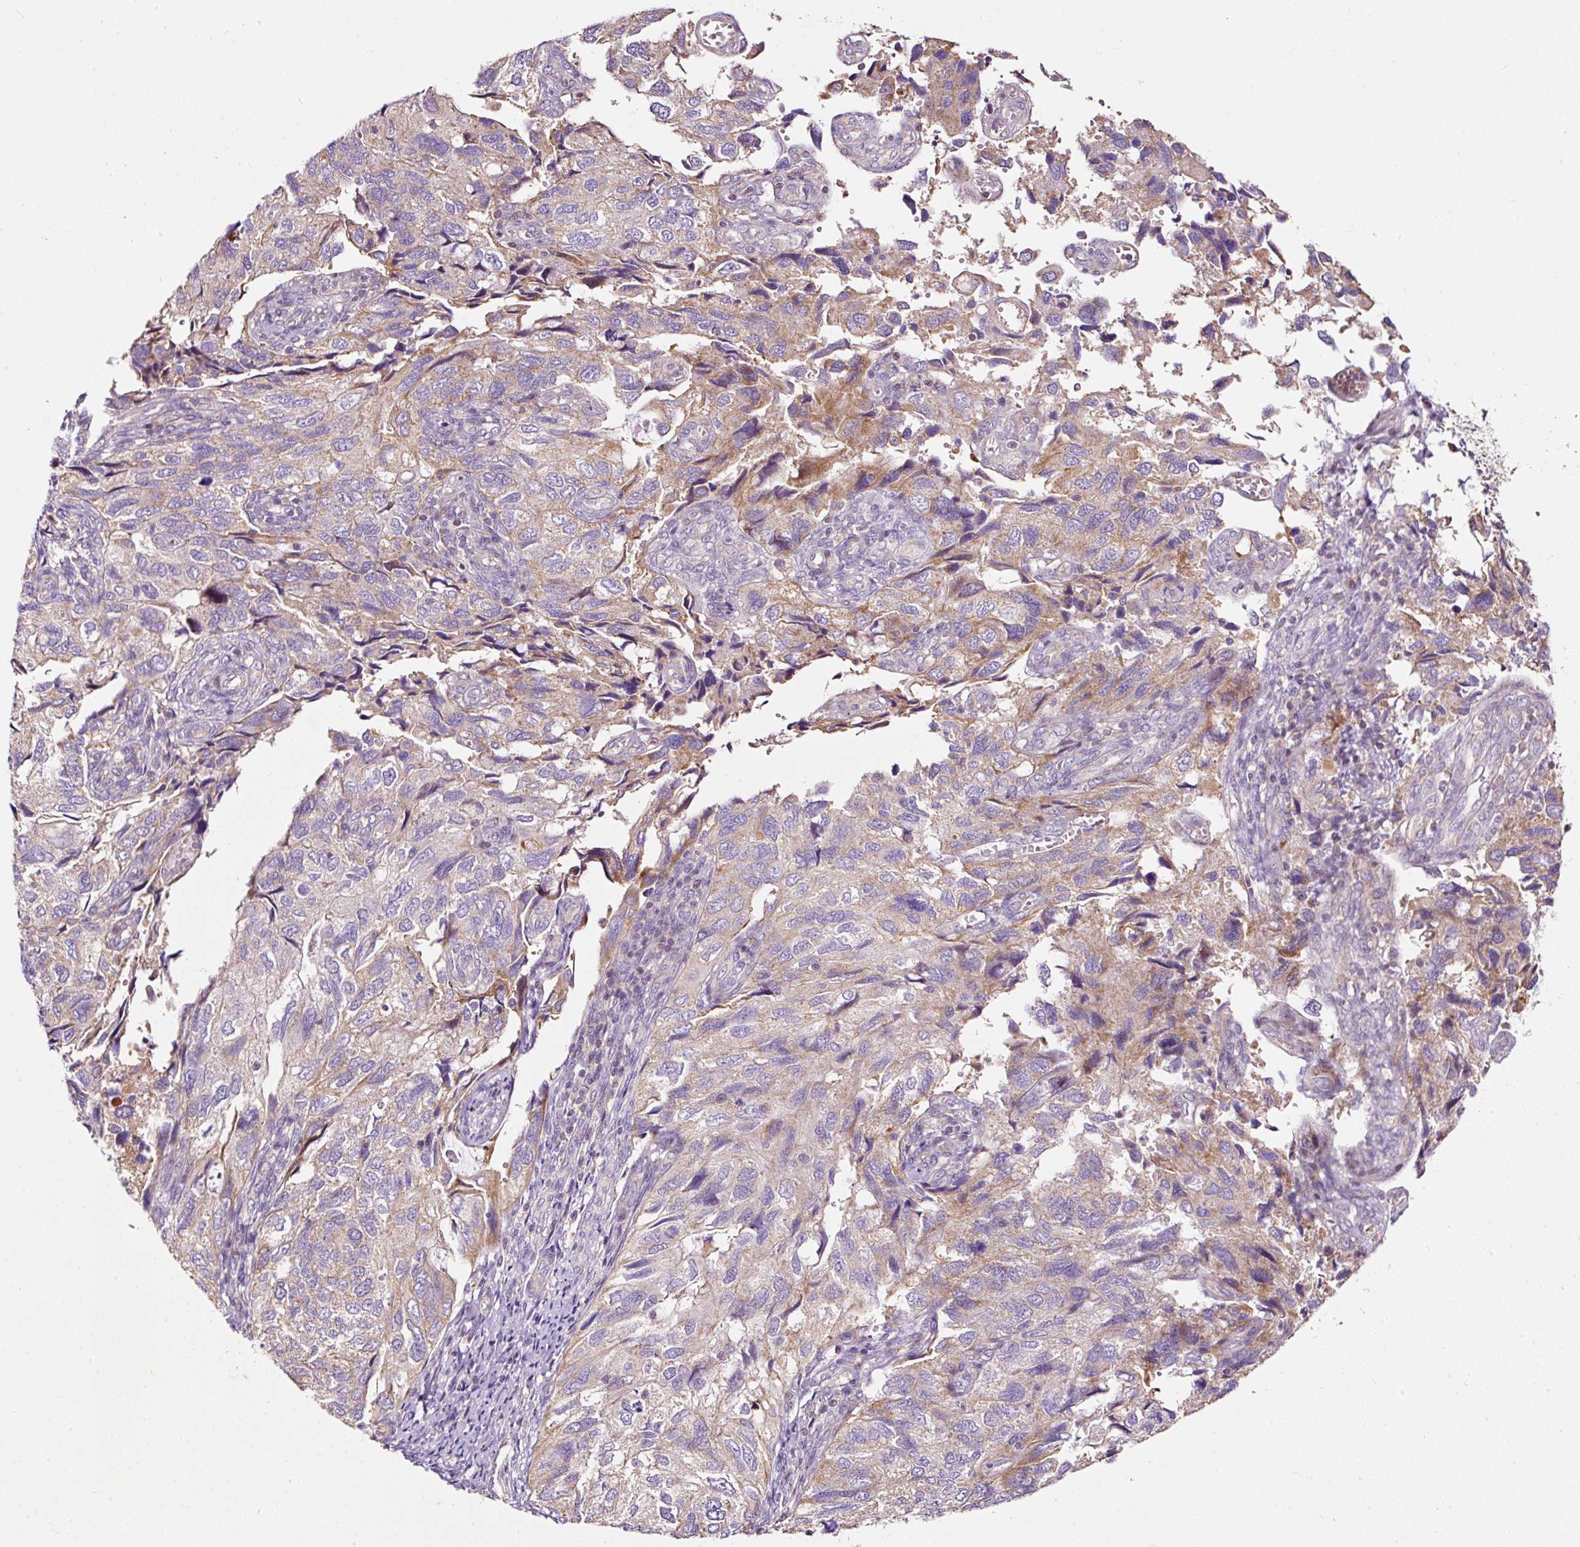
{"staining": {"intensity": "weak", "quantity": "25%-75%", "location": "cytoplasmic/membranous"}, "tissue": "endometrial cancer", "cell_type": "Tumor cells", "image_type": "cancer", "snomed": [{"axis": "morphology", "description": "Carcinoma, NOS"}, {"axis": "topography", "description": "Uterus"}], "caption": "Human endometrial cancer (carcinoma) stained with a protein marker exhibits weak staining in tumor cells.", "gene": "BOLA3", "patient": {"sex": "female", "age": 76}}